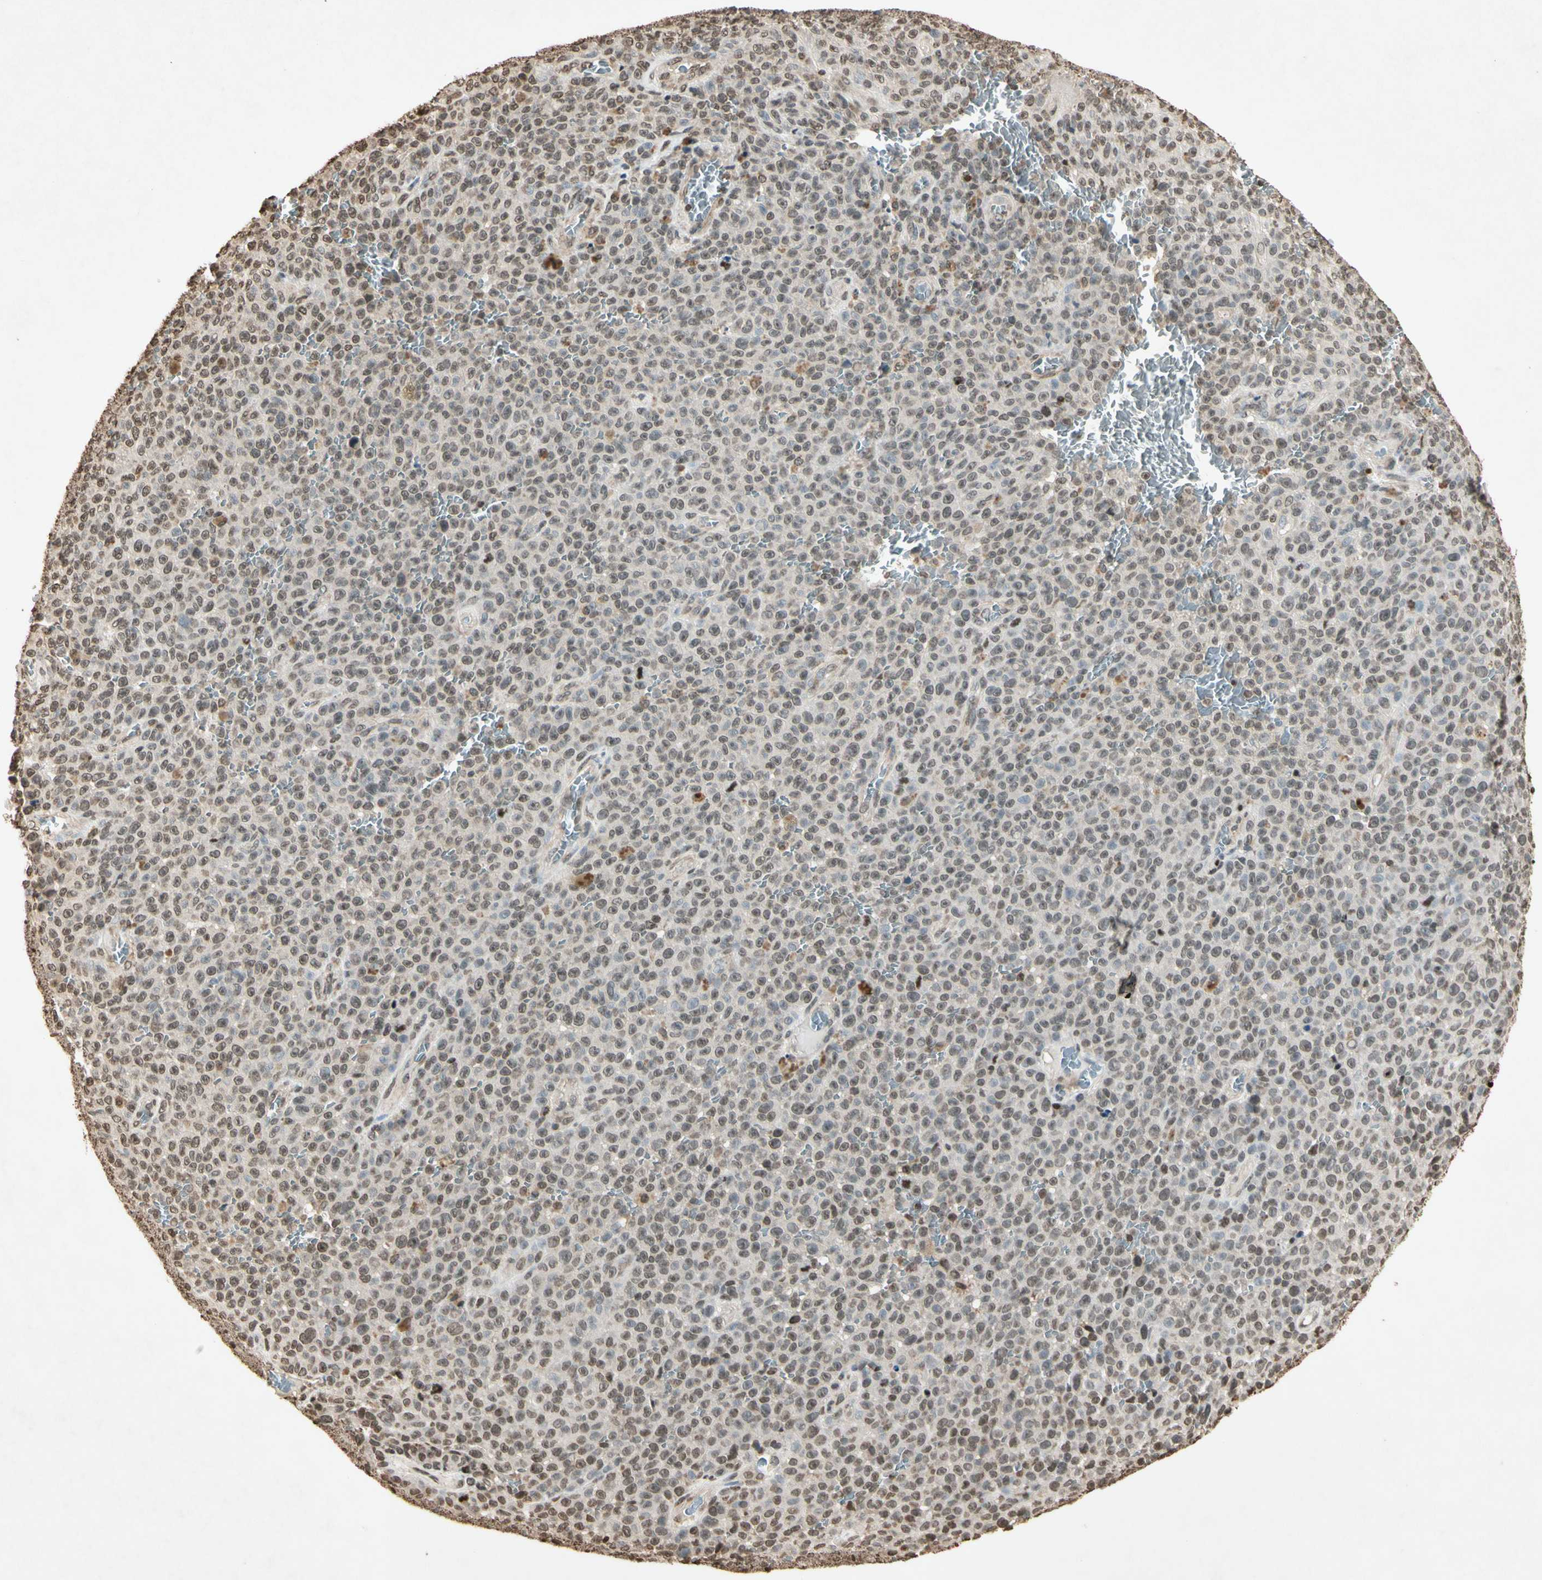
{"staining": {"intensity": "weak", "quantity": "25%-75%", "location": "nuclear"}, "tissue": "melanoma", "cell_type": "Tumor cells", "image_type": "cancer", "snomed": [{"axis": "morphology", "description": "Malignant melanoma, NOS"}, {"axis": "topography", "description": "Skin"}], "caption": "The immunohistochemical stain labels weak nuclear positivity in tumor cells of melanoma tissue.", "gene": "TOP1", "patient": {"sex": "female", "age": 82}}